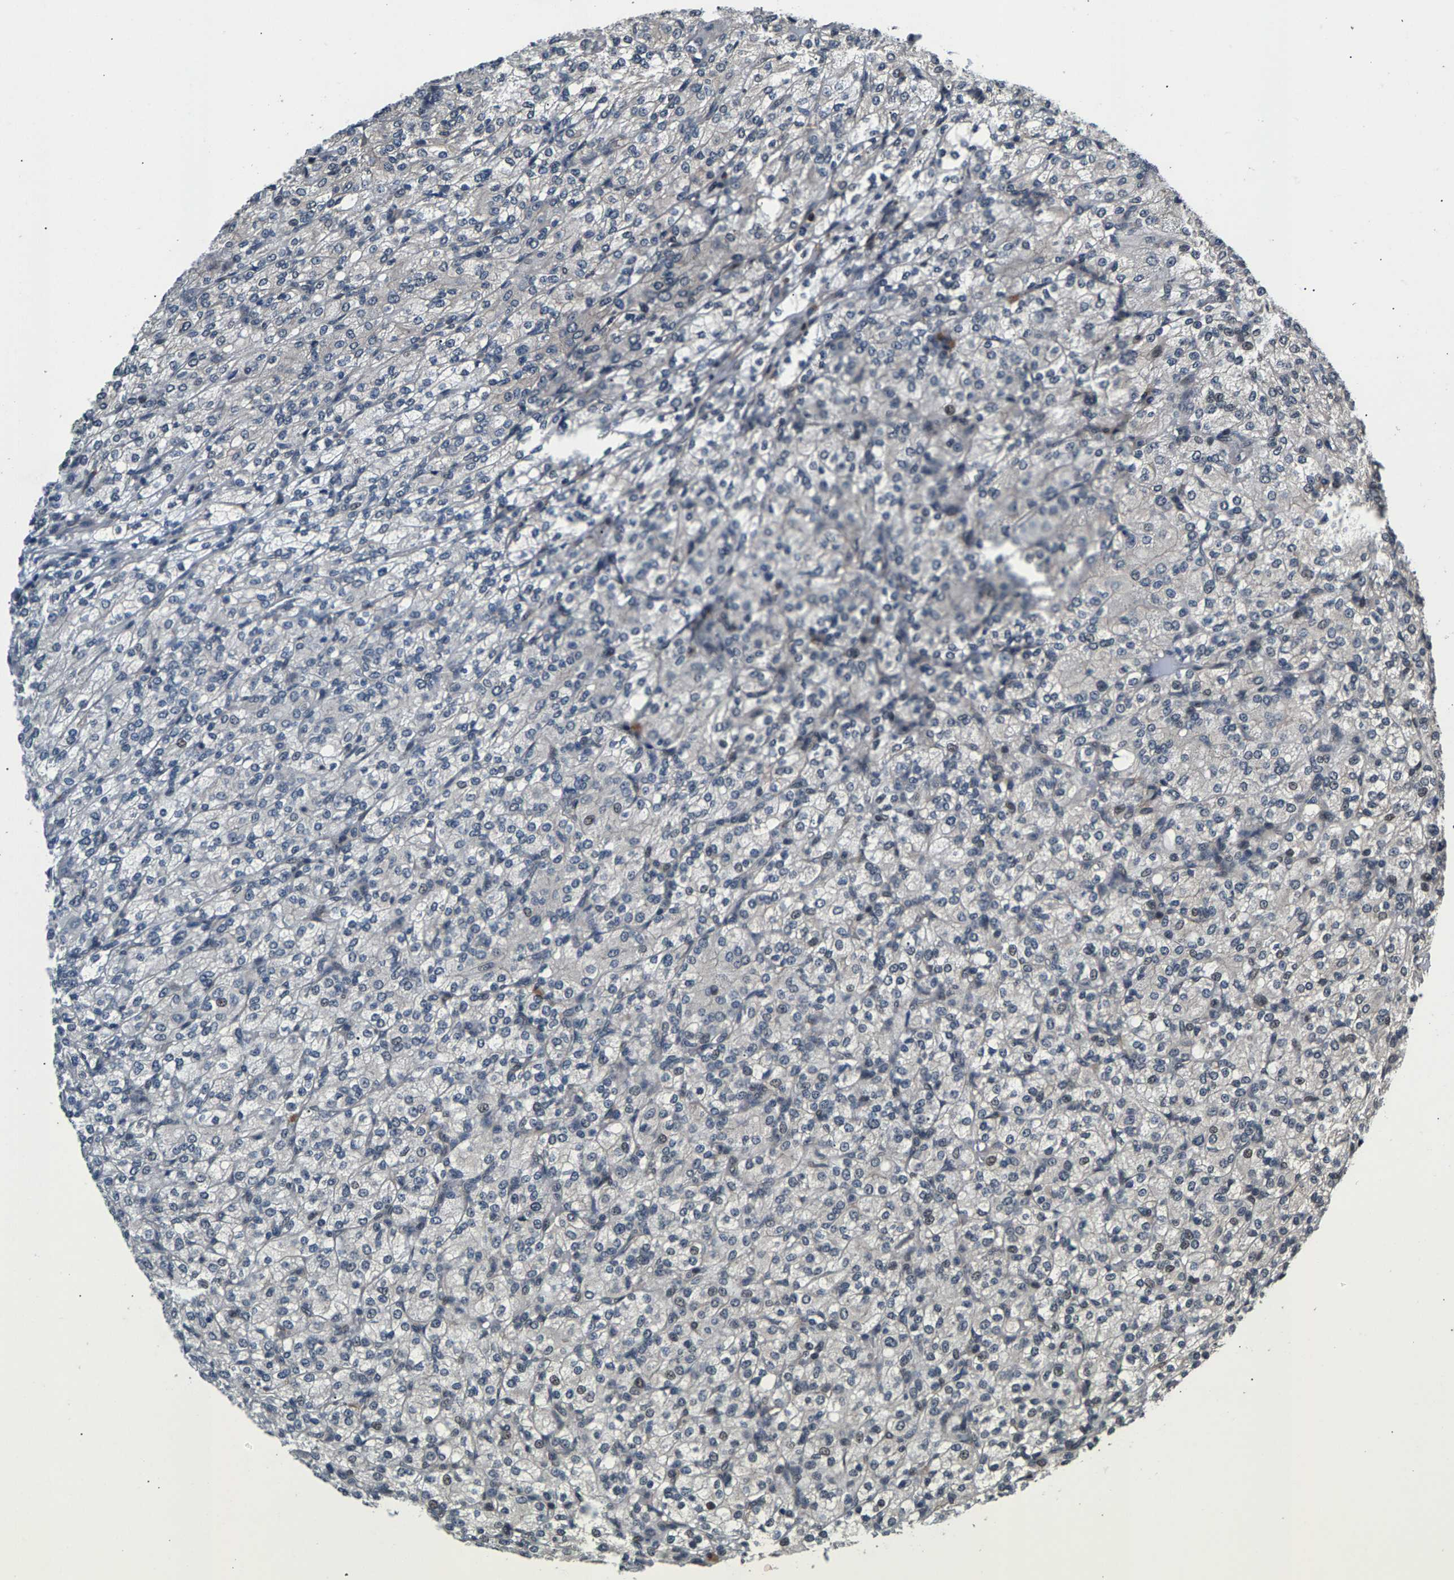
{"staining": {"intensity": "negative", "quantity": "none", "location": "none"}, "tissue": "renal cancer", "cell_type": "Tumor cells", "image_type": "cancer", "snomed": [{"axis": "morphology", "description": "Adenocarcinoma, NOS"}, {"axis": "topography", "description": "Kidney"}], "caption": "DAB (3,3'-diaminobenzidine) immunohistochemical staining of human adenocarcinoma (renal) exhibits no significant expression in tumor cells.", "gene": "RBM33", "patient": {"sex": "male", "age": 77}}